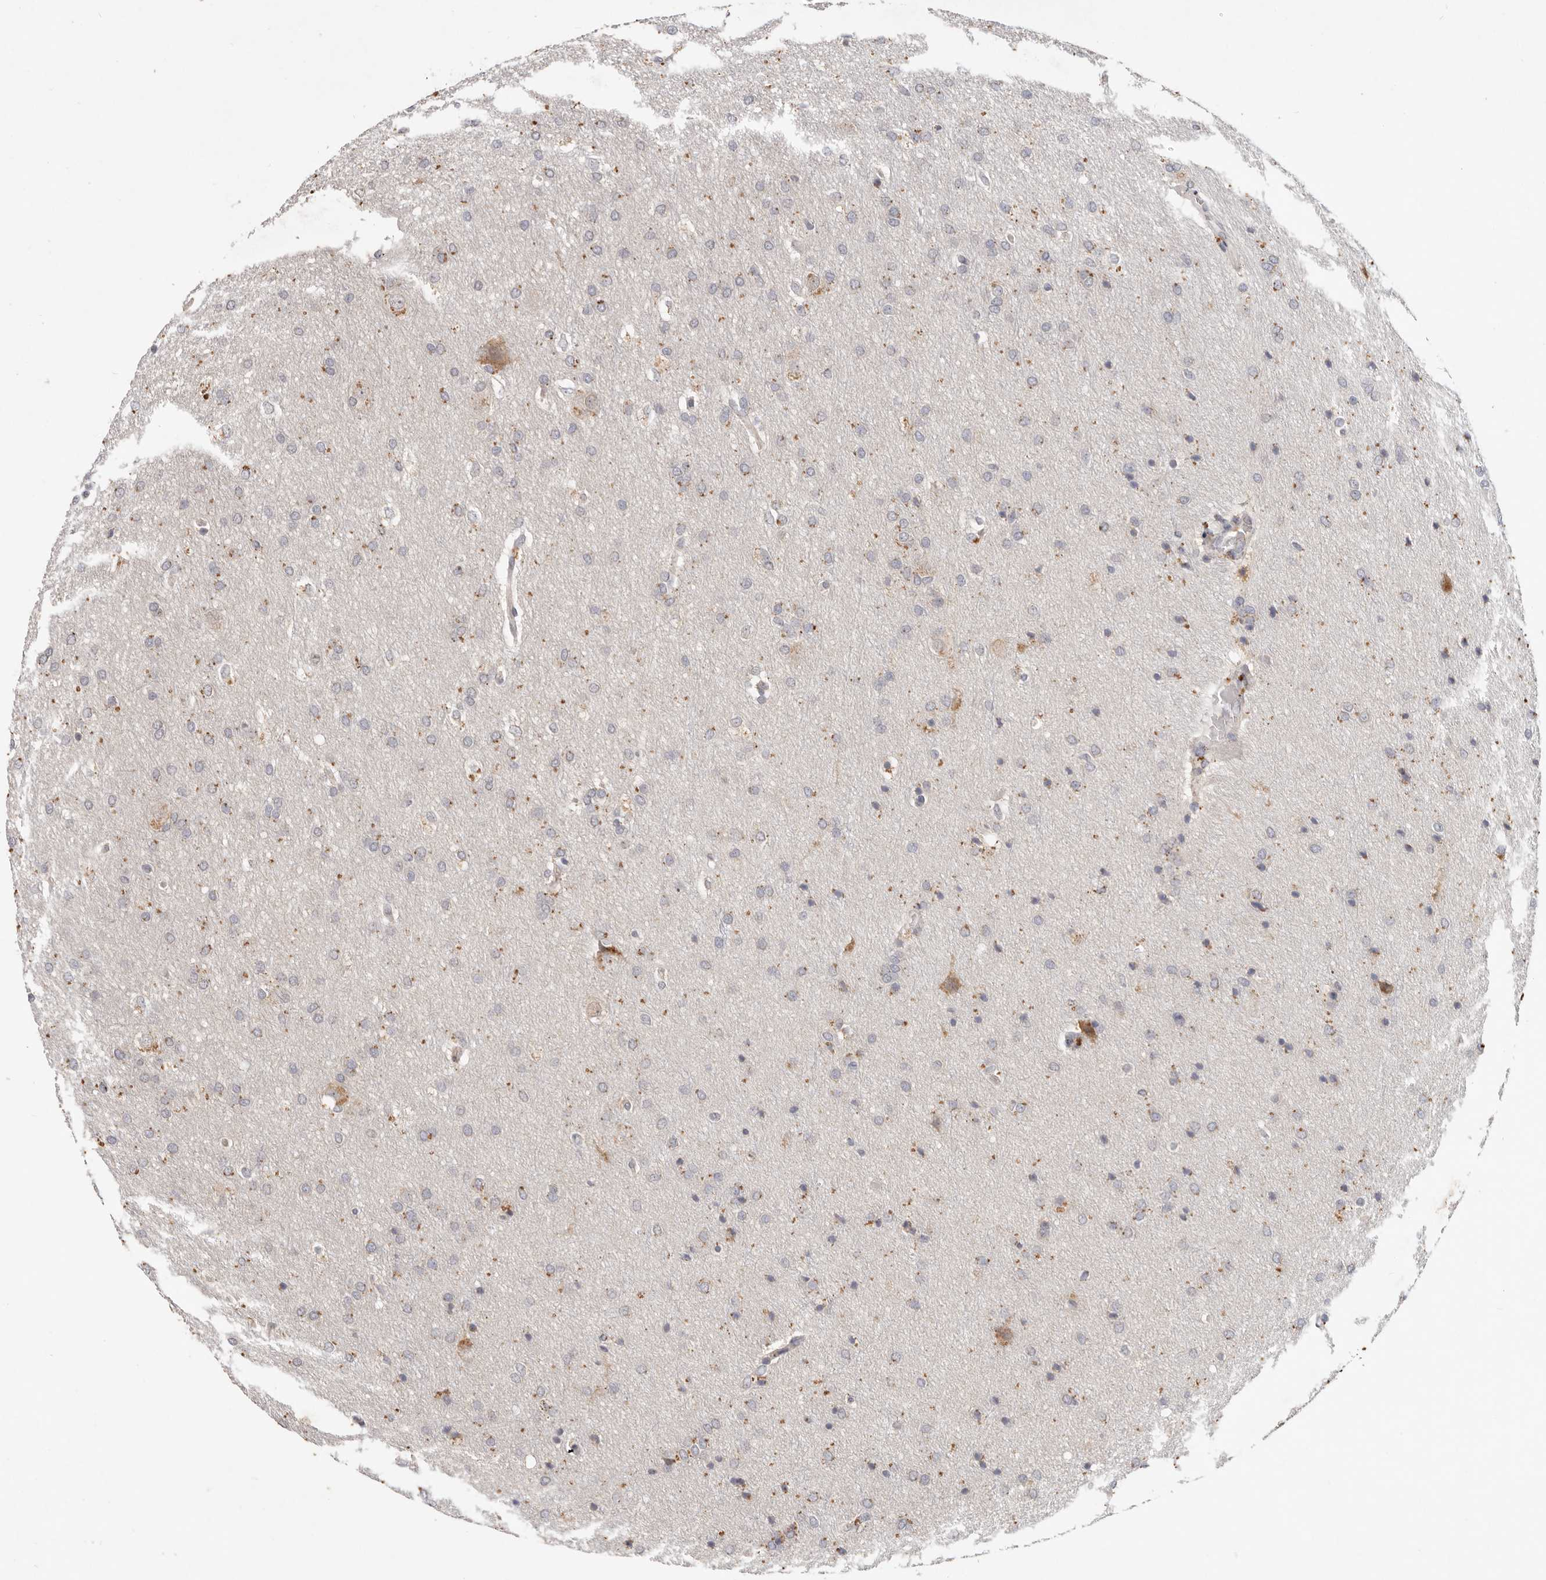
{"staining": {"intensity": "weak", "quantity": "25%-75%", "location": "cytoplasmic/membranous"}, "tissue": "glioma", "cell_type": "Tumor cells", "image_type": "cancer", "snomed": [{"axis": "morphology", "description": "Glioma, malignant, Low grade"}, {"axis": "topography", "description": "Brain"}], "caption": "Immunohistochemical staining of glioma exhibits low levels of weak cytoplasmic/membranous protein staining in about 25%-75% of tumor cells.", "gene": "WDR77", "patient": {"sex": "female", "age": 37}}